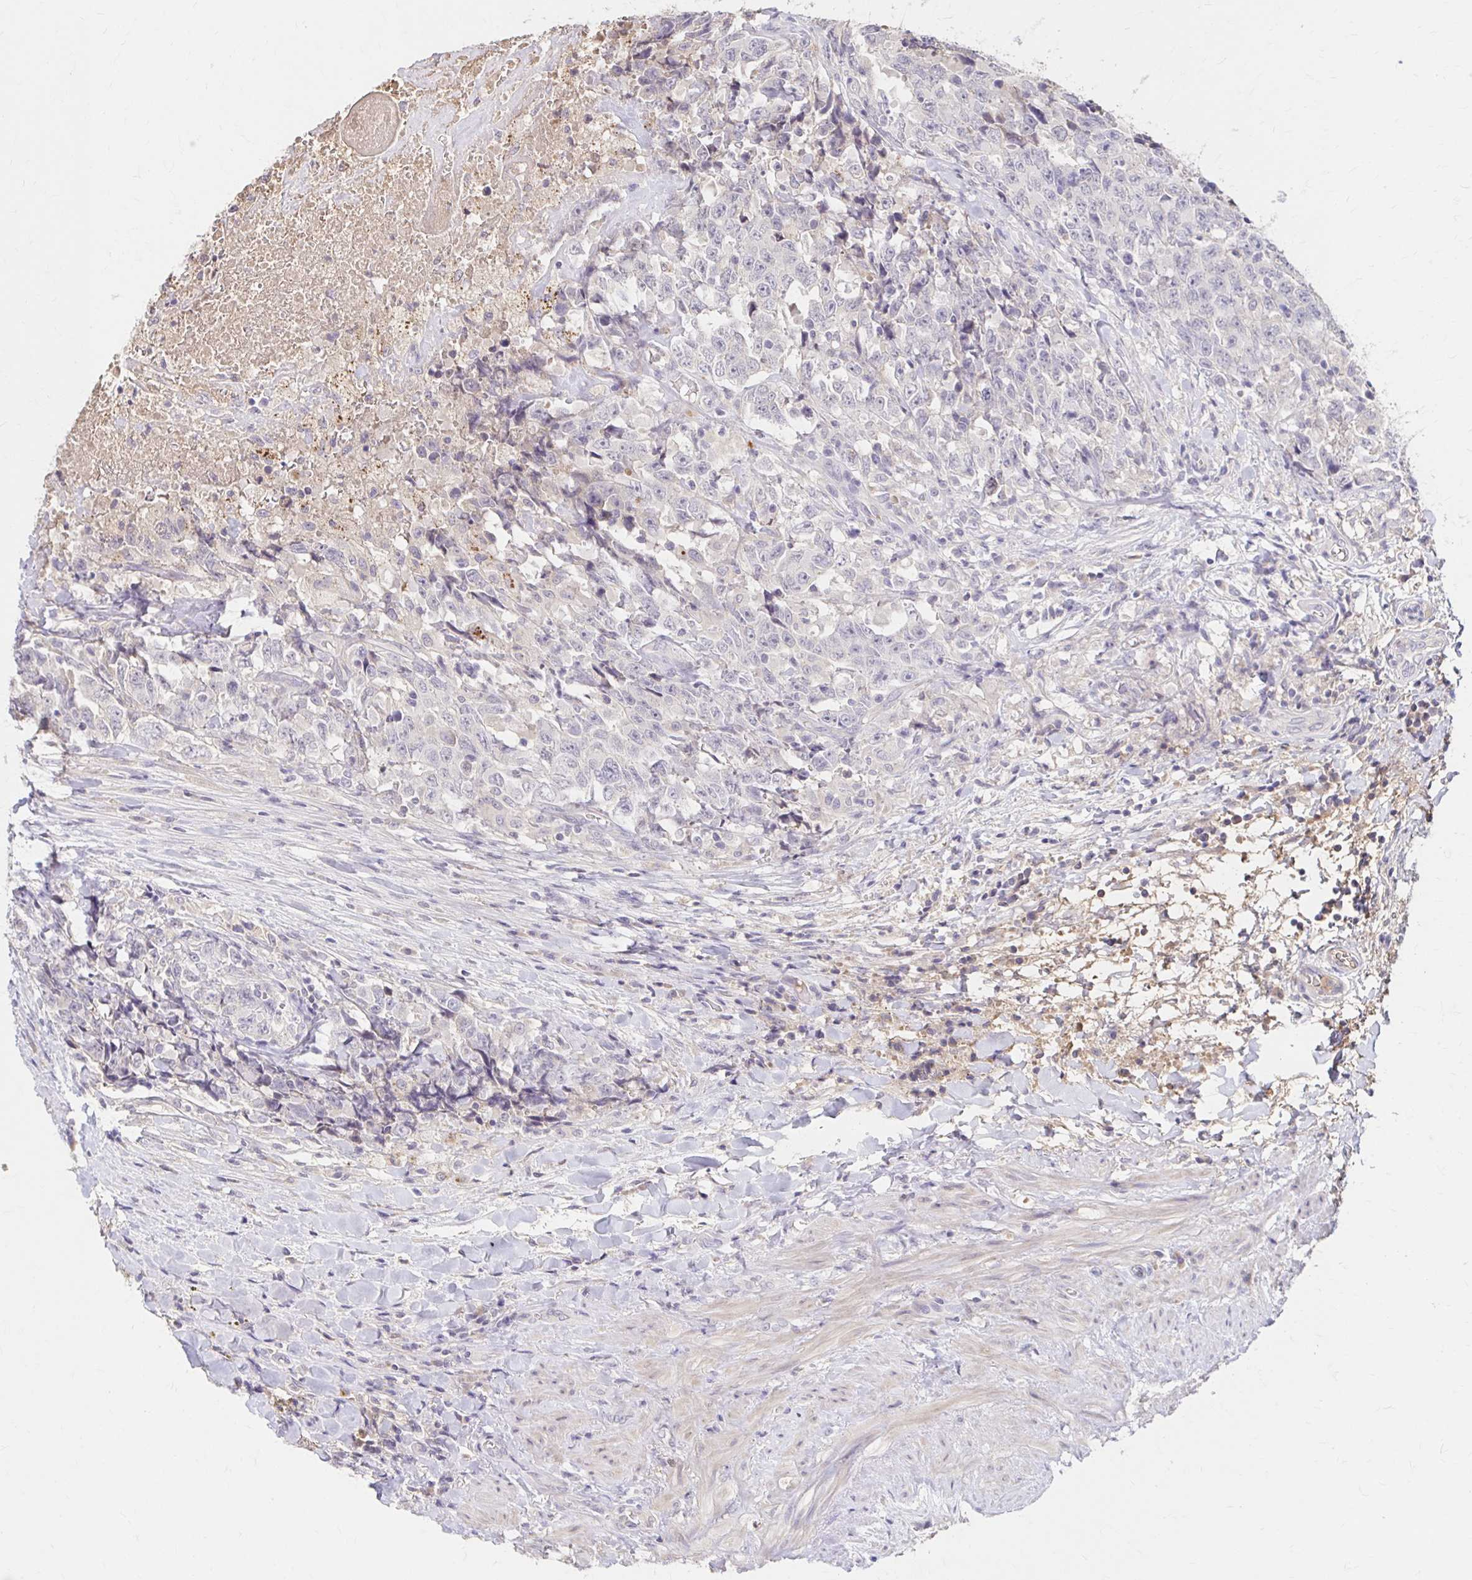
{"staining": {"intensity": "negative", "quantity": "none", "location": "none"}, "tissue": "testis cancer", "cell_type": "Tumor cells", "image_type": "cancer", "snomed": [{"axis": "morphology", "description": "Carcinoma, Embryonal, NOS"}, {"axis": "topography", "description": "Testis"}], "caption": "DAB immunohistochemical staining of embryonal carcinoma (testis) shows no significant positivity in tumor cells.", "gene": "HMGCS2", "patient": {"sex": "male", "age": 24}}